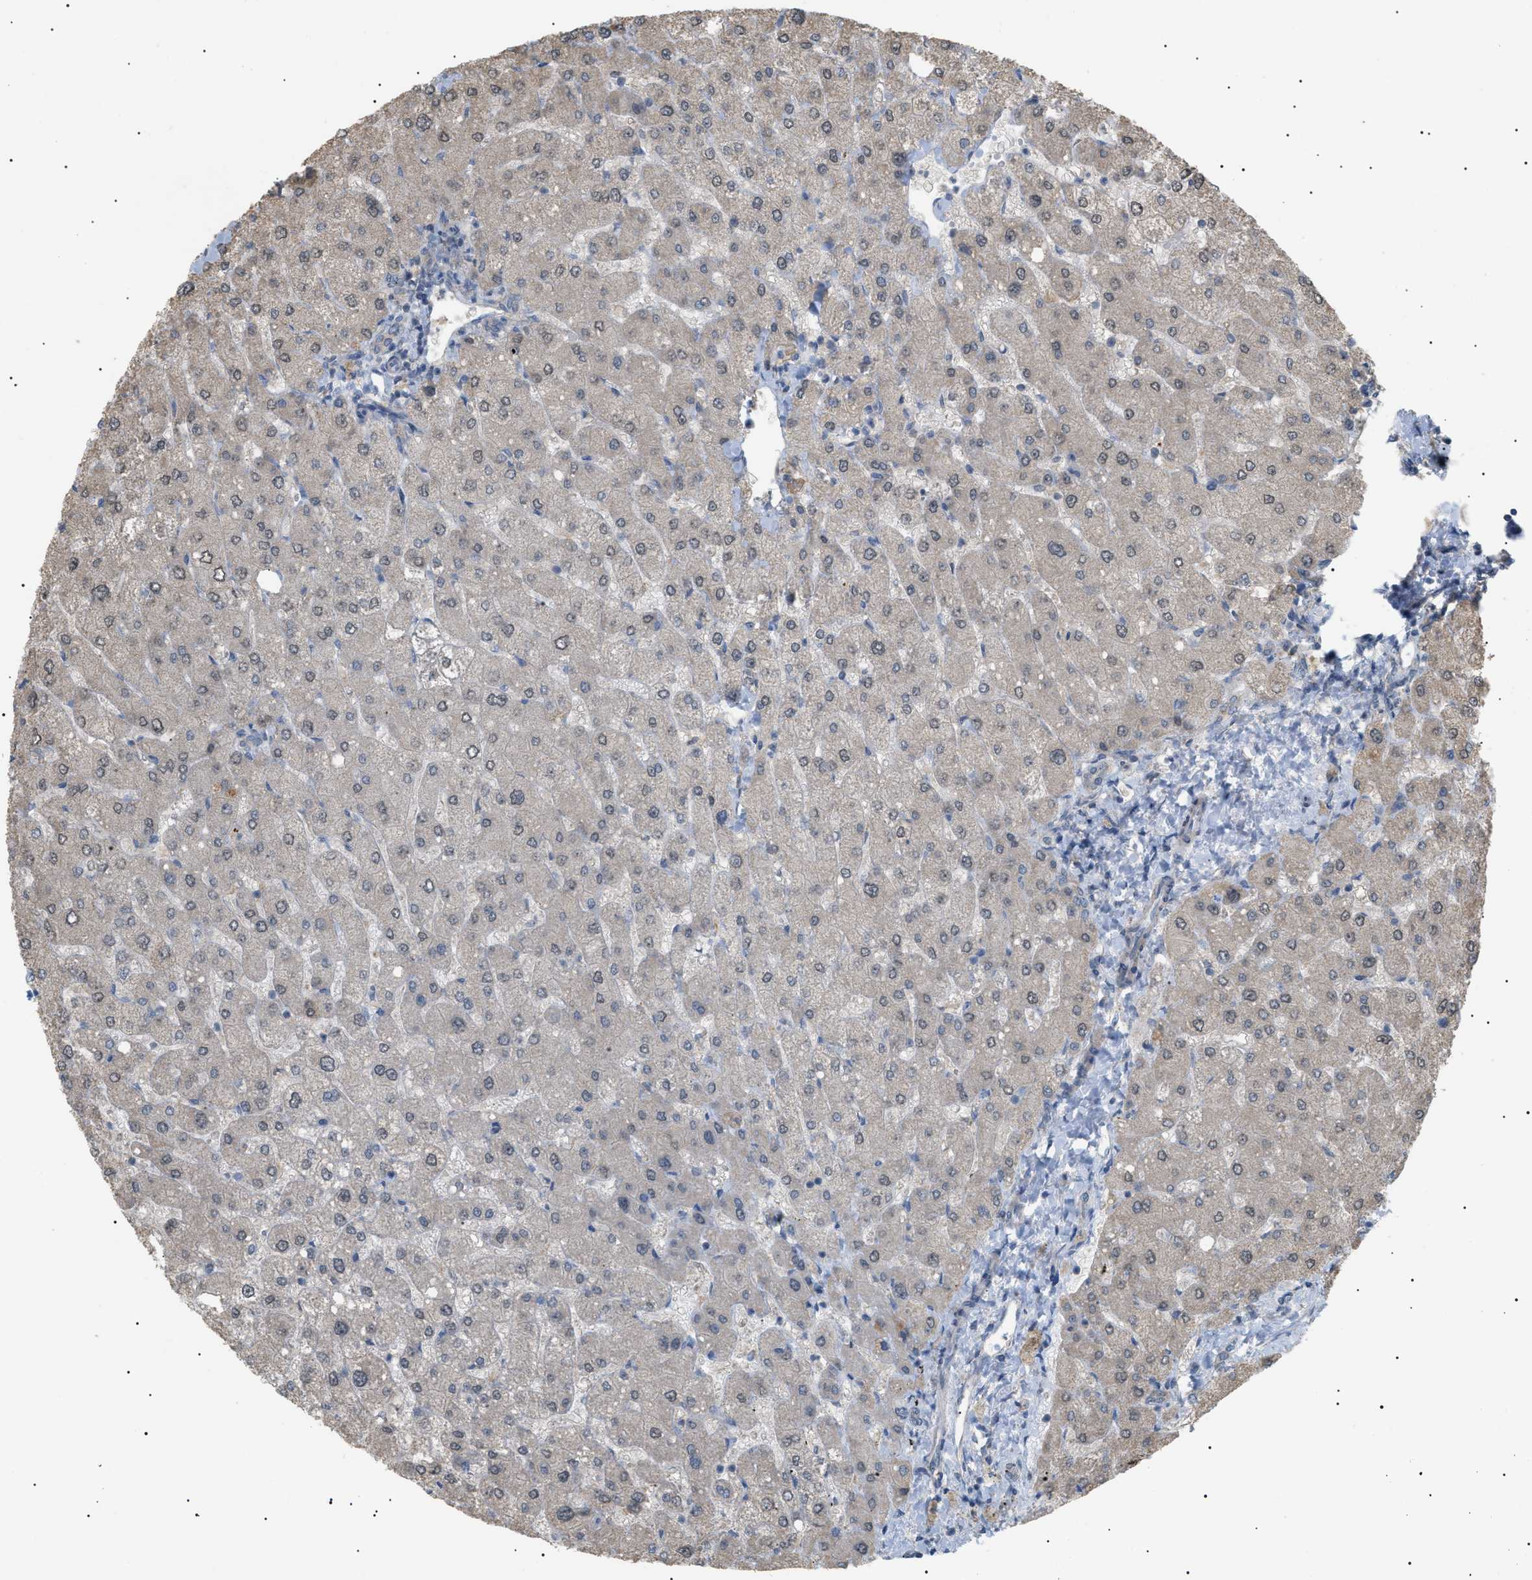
{"staining": {"intensity": "weak", "quantity": "25%-75%", "location": "cytoplasmic/membranous"}, "tissue": "liver", "cell_type": "Cholangiocytes", "image_type": "normal", "snomed": [{"axis": "morphology", "description": "Normal tissue, NOS"}, {"axis": "topography", "description": "Liver"}], "caption": "Brown immunohistochemical staining in unremarkable liver reveals weak cytoplasmic/membranous staining in about 25%-75% of cholangiocytes.", "gene": "IRS2", "patient": {"sex": "male", "age": 55}}